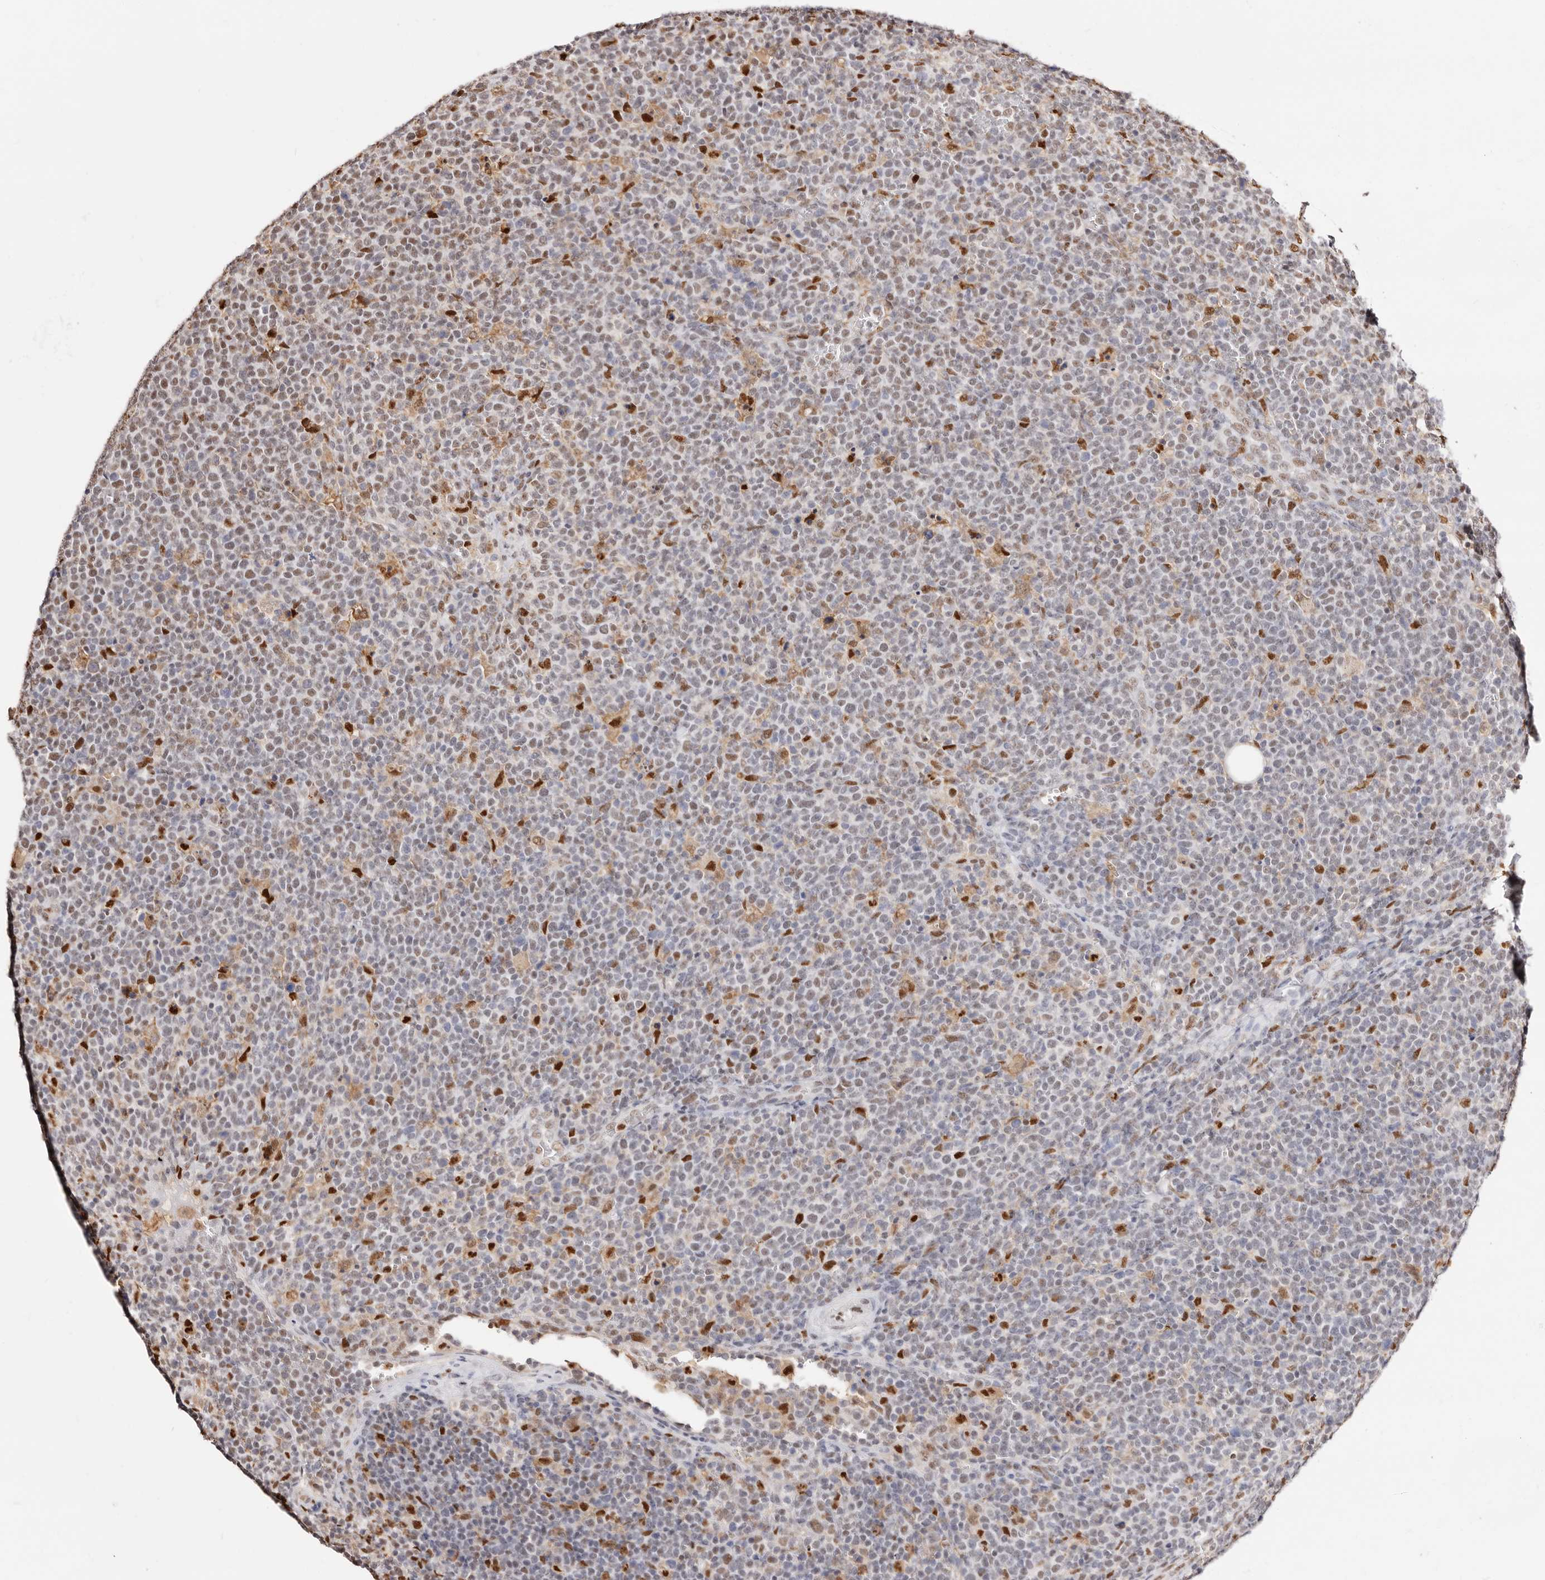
{"staining": {"intensity": "moderate", "quantity": "<25%", "location": "nuclear"}, "tissue": "lymphoma", "cell_type": "Tumor cells", "image_type": "cancer", "snomed": [{"axis": "morphology", "description": "Malignant lymphoma, non-Hodgkin's type, High grade"}, {"axis": "topography", "description": "Lymph node"}], "caption": "An immunohistochemistry micrograph of neoplastic tissue is shown. Protein staining in brown highlights moderate nuclear positivity in high-grade malignant lymphoma, non-Hodgkin's type within tumor cells.", "gene": "TKT", "patient": {"sex": "male", "age": 61}}